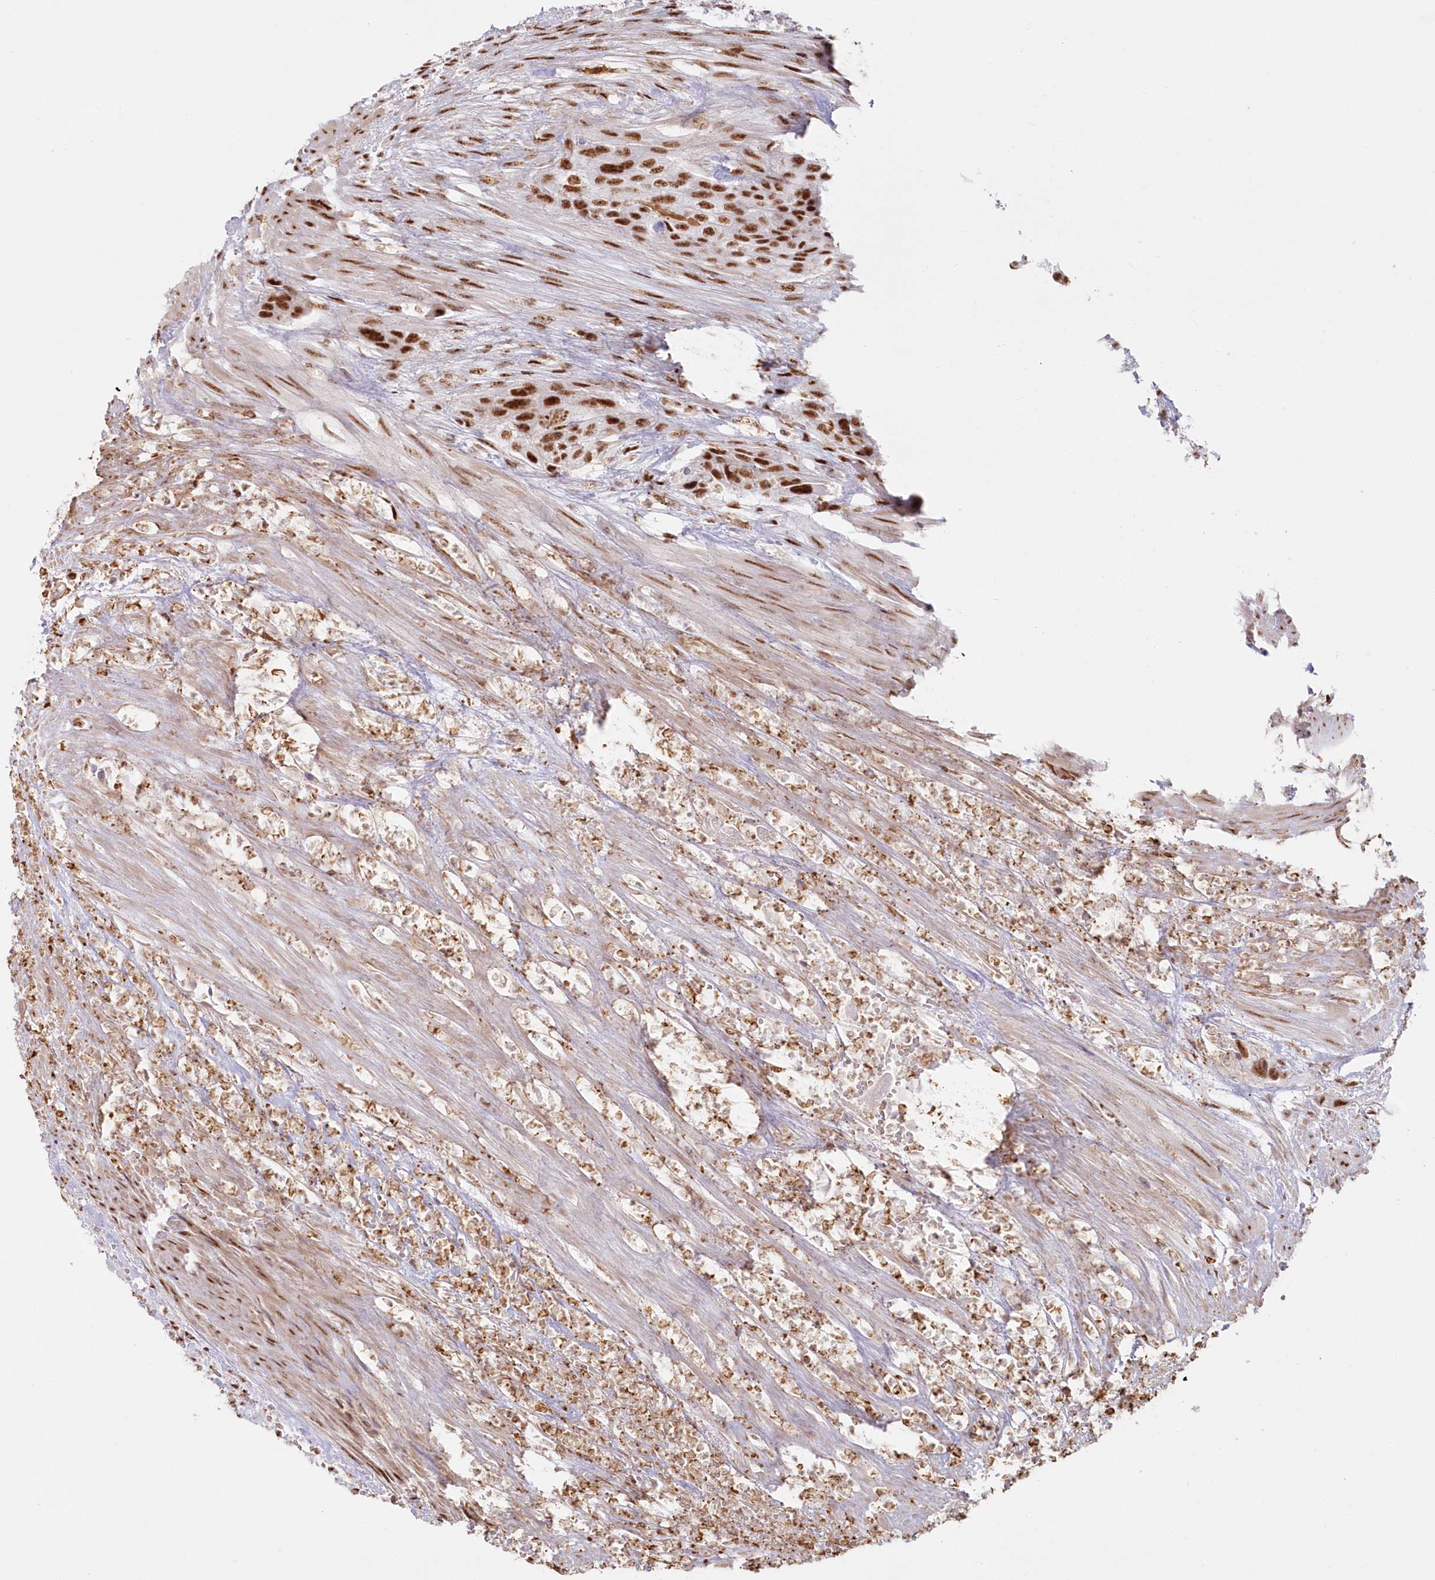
{"staining": {"intensity": "strong", "quantity": ">75%", "location": "nuclear"}, "tissue": "urothelial cancer", "cell_type": "Tumor cells", "image_type": "cancer", "snomed": [{"axis": "morphology", "description": "Urothelial carcinoma, High grade"}, {"axis": "topography", "description": "Urinary bladder"}], "caption": "Protein expression analysis of human high-grade urothelial carcinoma reveals strong nuclear expression in approximately >75% of tumor cells. Nuclei are stained in blue.", "gene": "DDX46", "patient": {"sex": "male", "age": 35}}